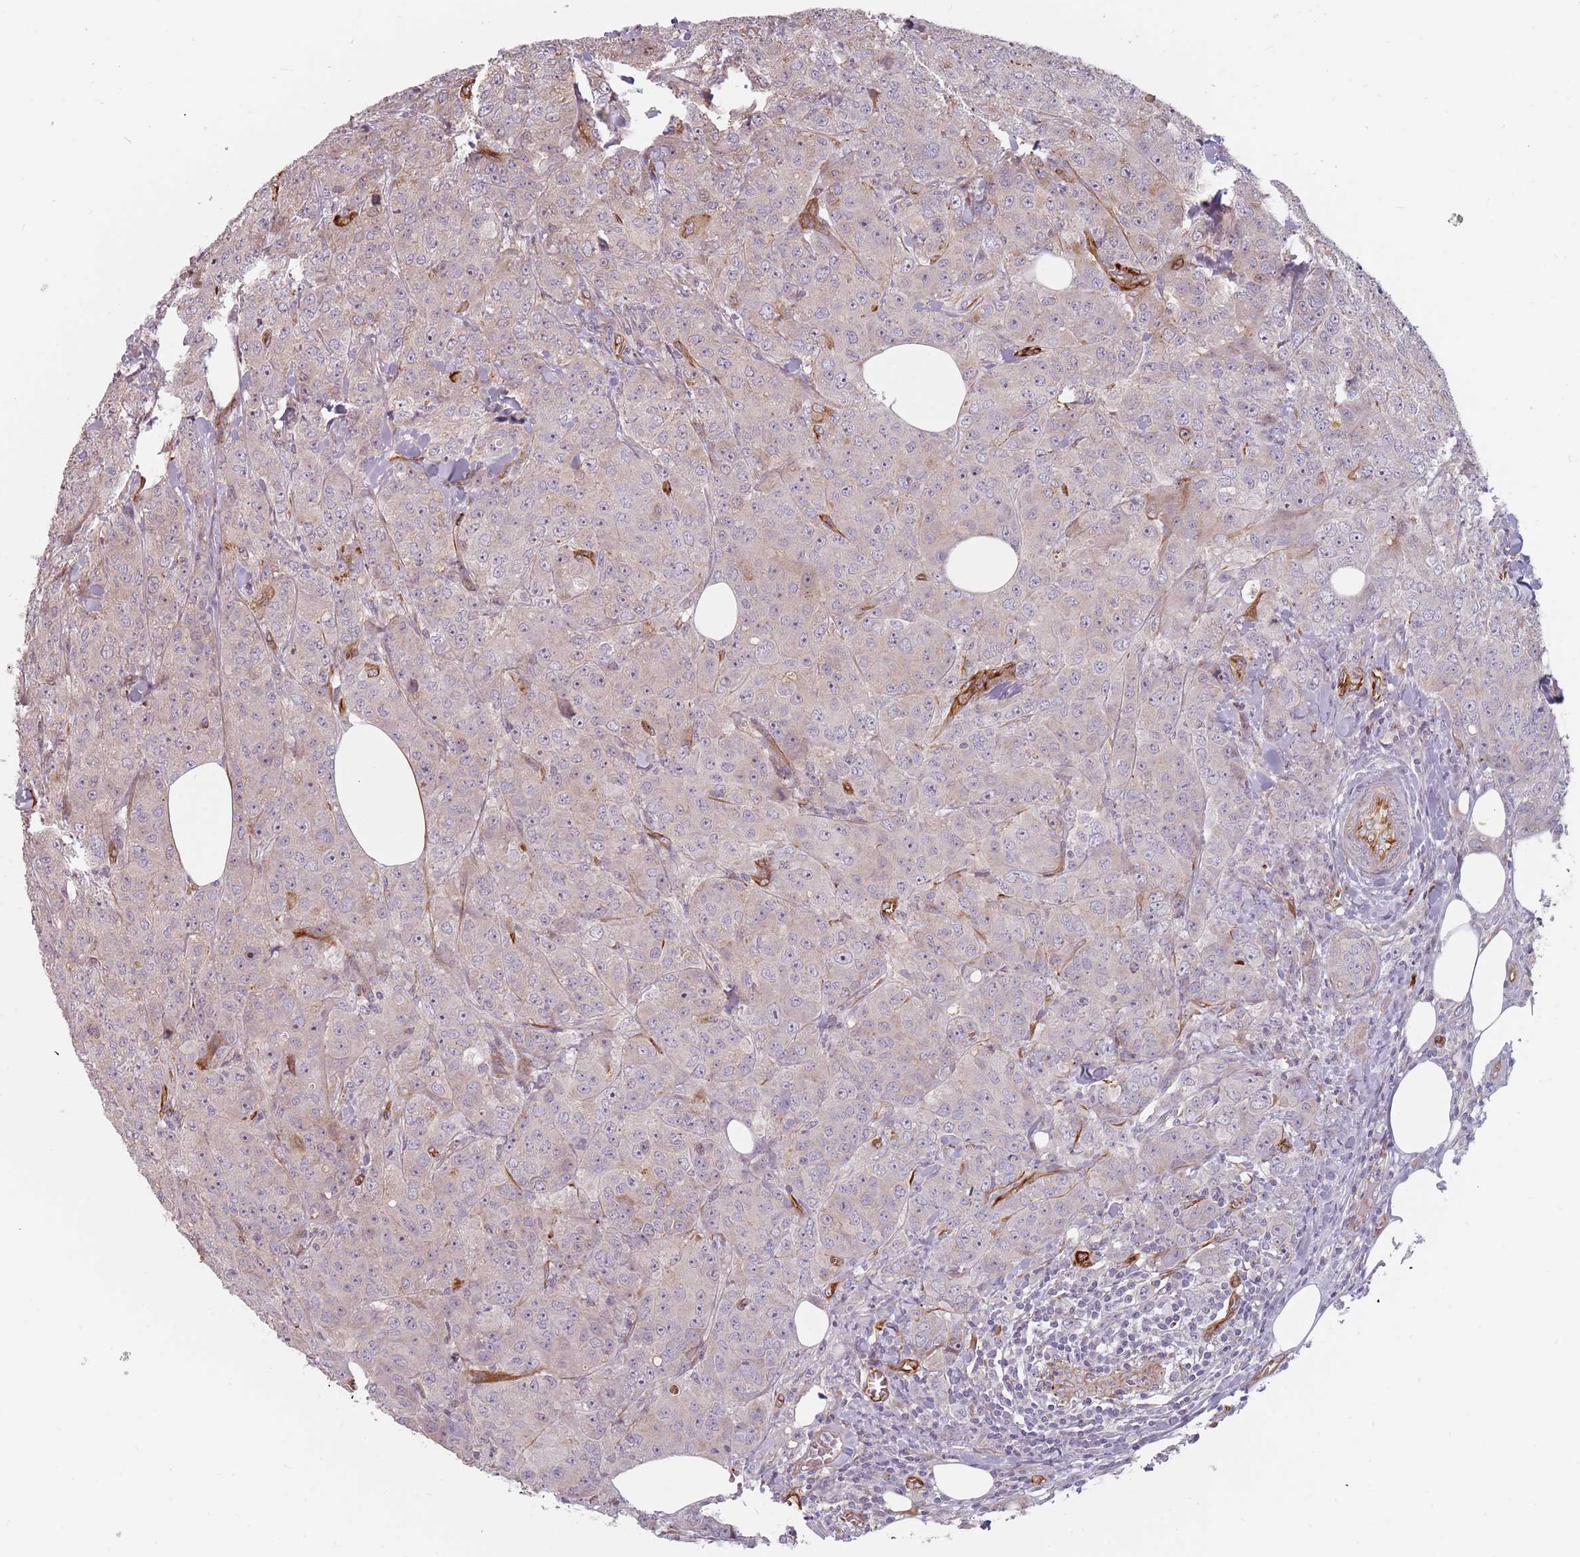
{"staining": {"intensity": "moderate", "quantity": "<25%", "location": "cytoplasmic/membranous,nuclear"}, "tissue": "breast cancer", "cell_type": "Tumor cells", "image_type": "cancer", "snomed": [{"axis": "morphology", "description": "Duct carcinoma"}, {"axis": "topography", "description": "Breast"}], "caption": "Moderate cytoplasmic/membranous and nuclear expression is identified in about <25% of tumor cells in infiltrating ductal carcinoma (breast). (DAB (3,3'-diaminobenzidine) IHC with brightfield microscopy, high magnification).", "gene": "GAS2L3", "patient": {"sex": "female", "age": 43}}